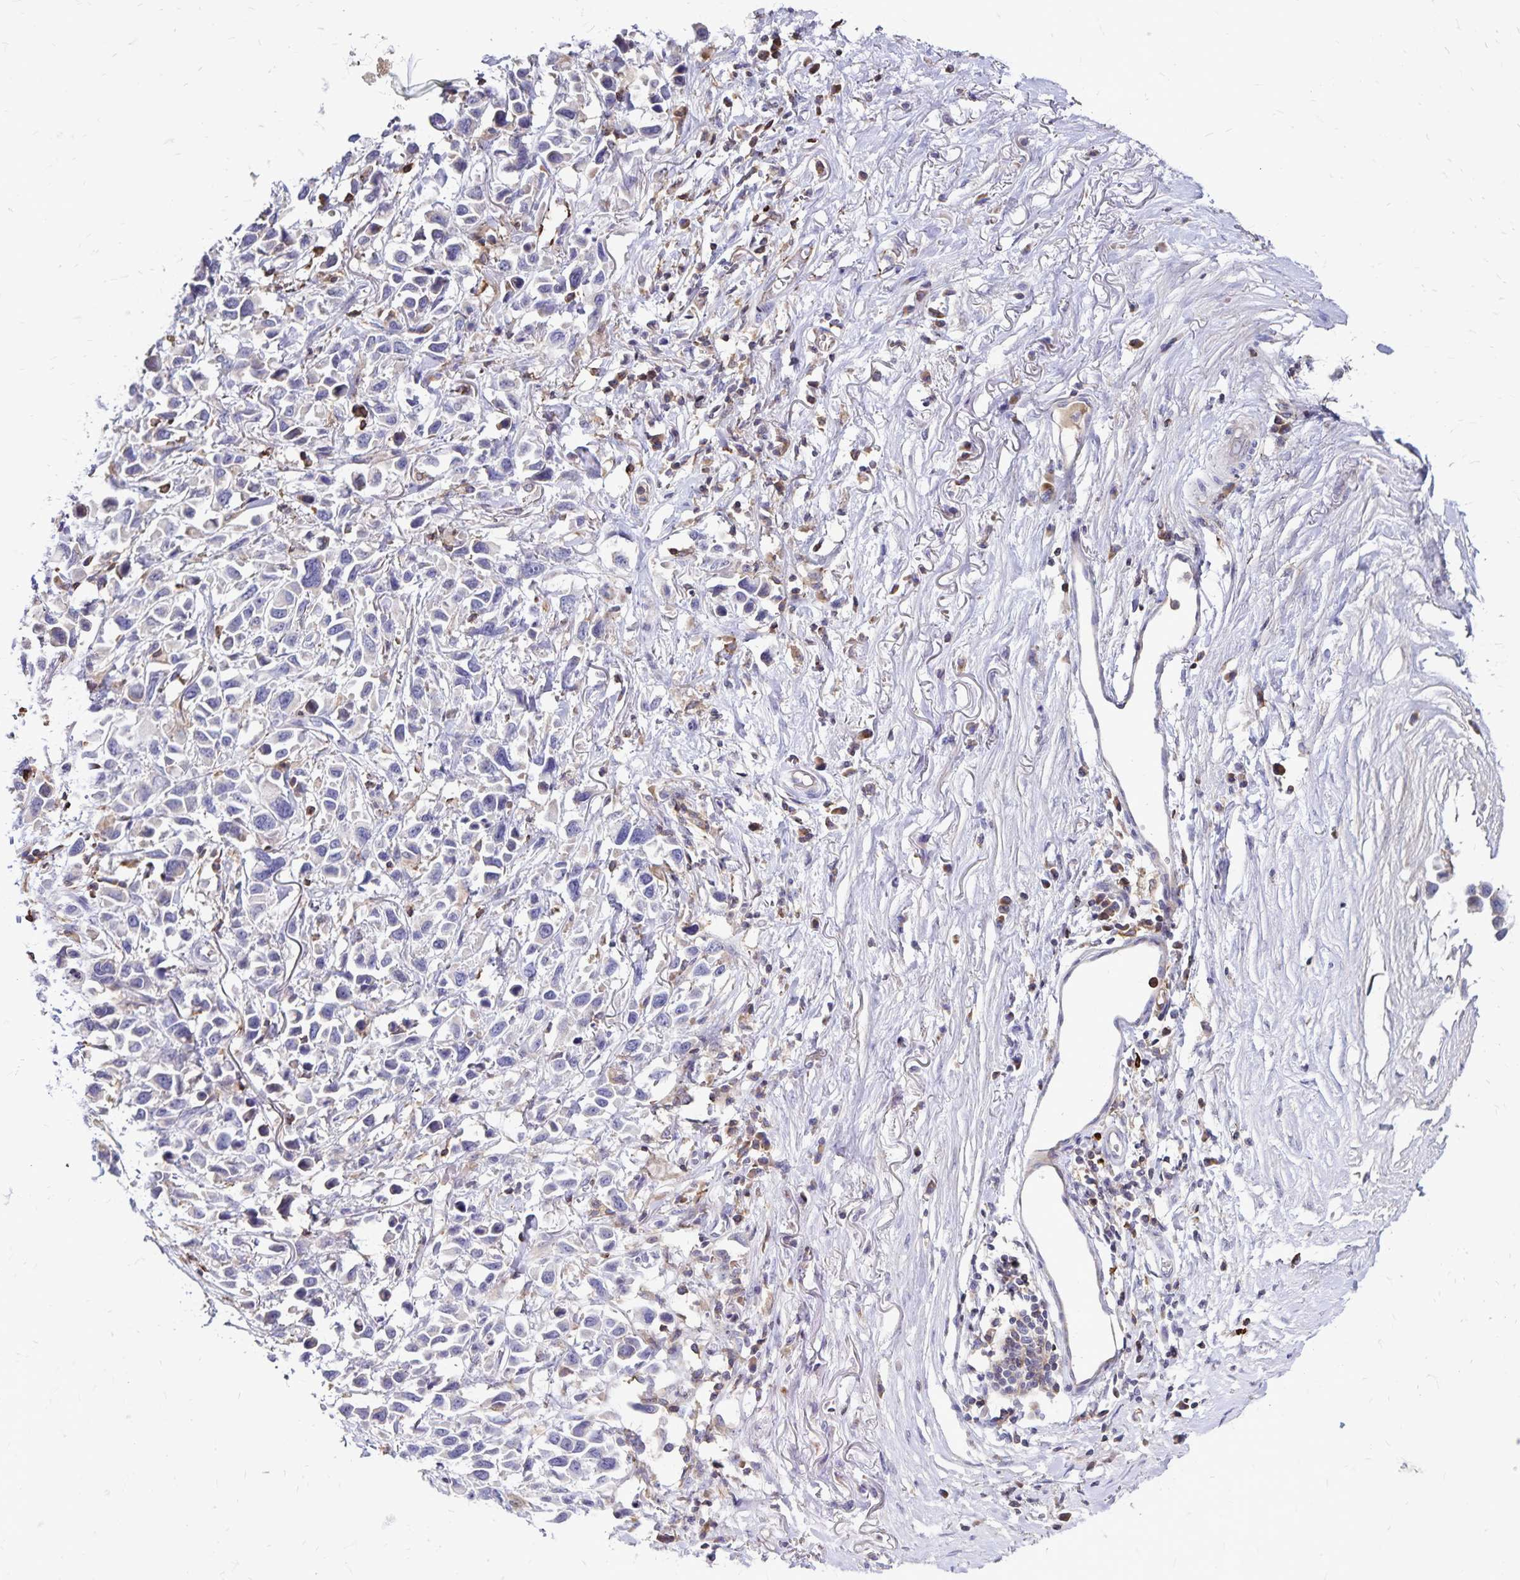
{"staining": {"intensity": "weak", "quantity": "<25%", "location": "cytoplasmic/membranous"}, "tissue": "stomach cancer", "cell_type": "Tumor cells", "image_type": "cancer", "snomed": [{"axis": "morphology", "description": "Adenocarcinoma, NOS"}, {"axis": "topography", "description": "Stomach"}], "caption": "Tumor cells are negative for brown protein staining in stomach adenocarcinoma.", "gene": "NAGPA", "patient": {"sex": "female", "age": 81}}